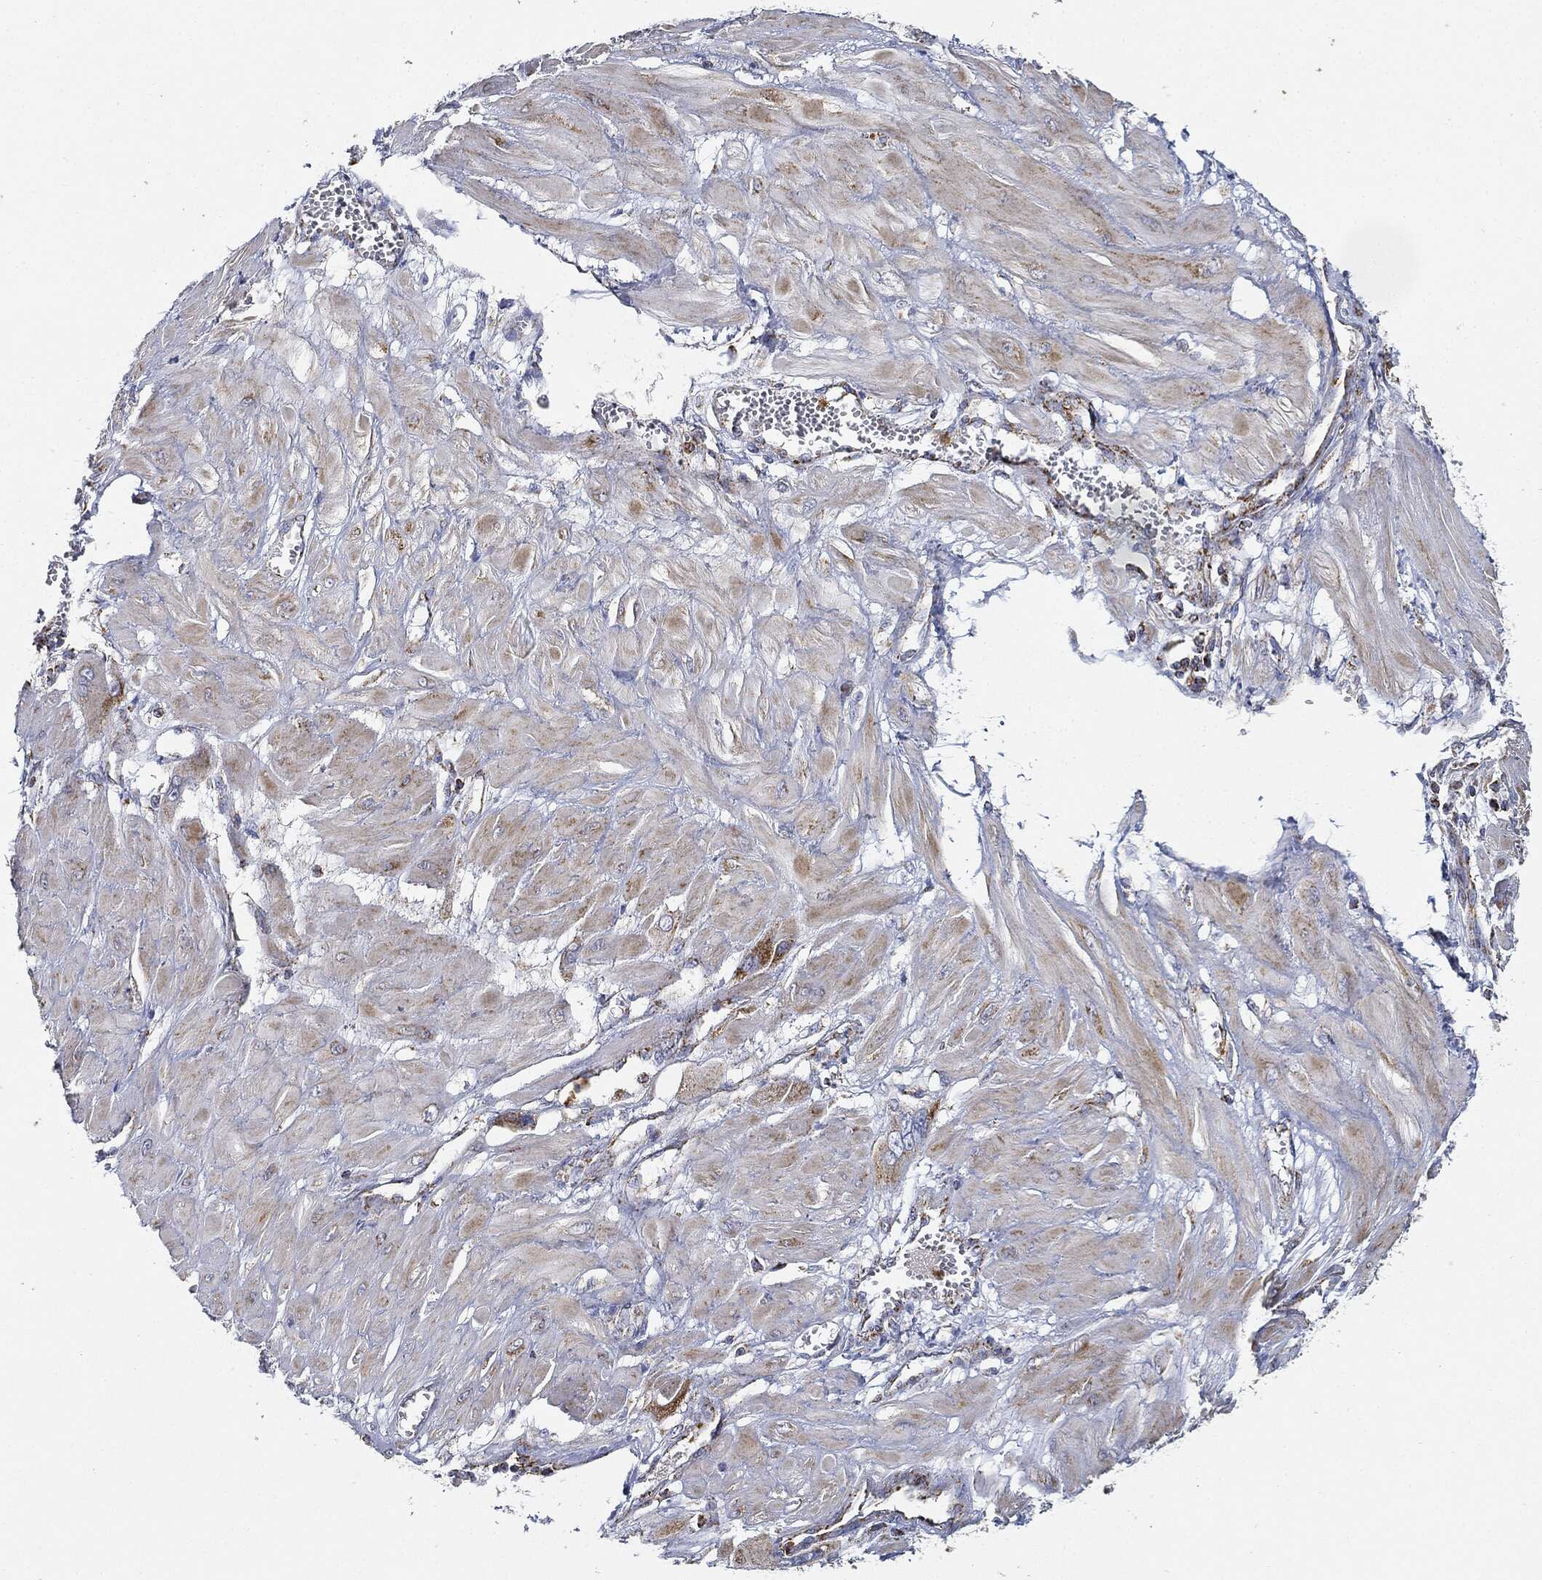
{"staining": {"intensity": "strong", "quantity": "<25%", "location": "cytoplasmic/membranous"}, "tissue": "cervical cancer", "cell_type": "Tumor cells", "image_type": "cancer", "snomed": [{"axis": "morphology", "description": "Squamous cell carcinoma, NOS"}, {"axis": "topography", "description": "Cervix"}], "caption": "The image exhibits immunohistochemical staining of cervical cancer (squamous cell carcinoma). There is strong cytoplasmic/membranous expression is seen in approximately <25% of tumor cells. (DAB (3,3'-diaminobenzidine) = brown stain, brightfield microscopy at high magnification).", "gene": "CAPN15", "patient": {"sex": "female", "age": 34}}